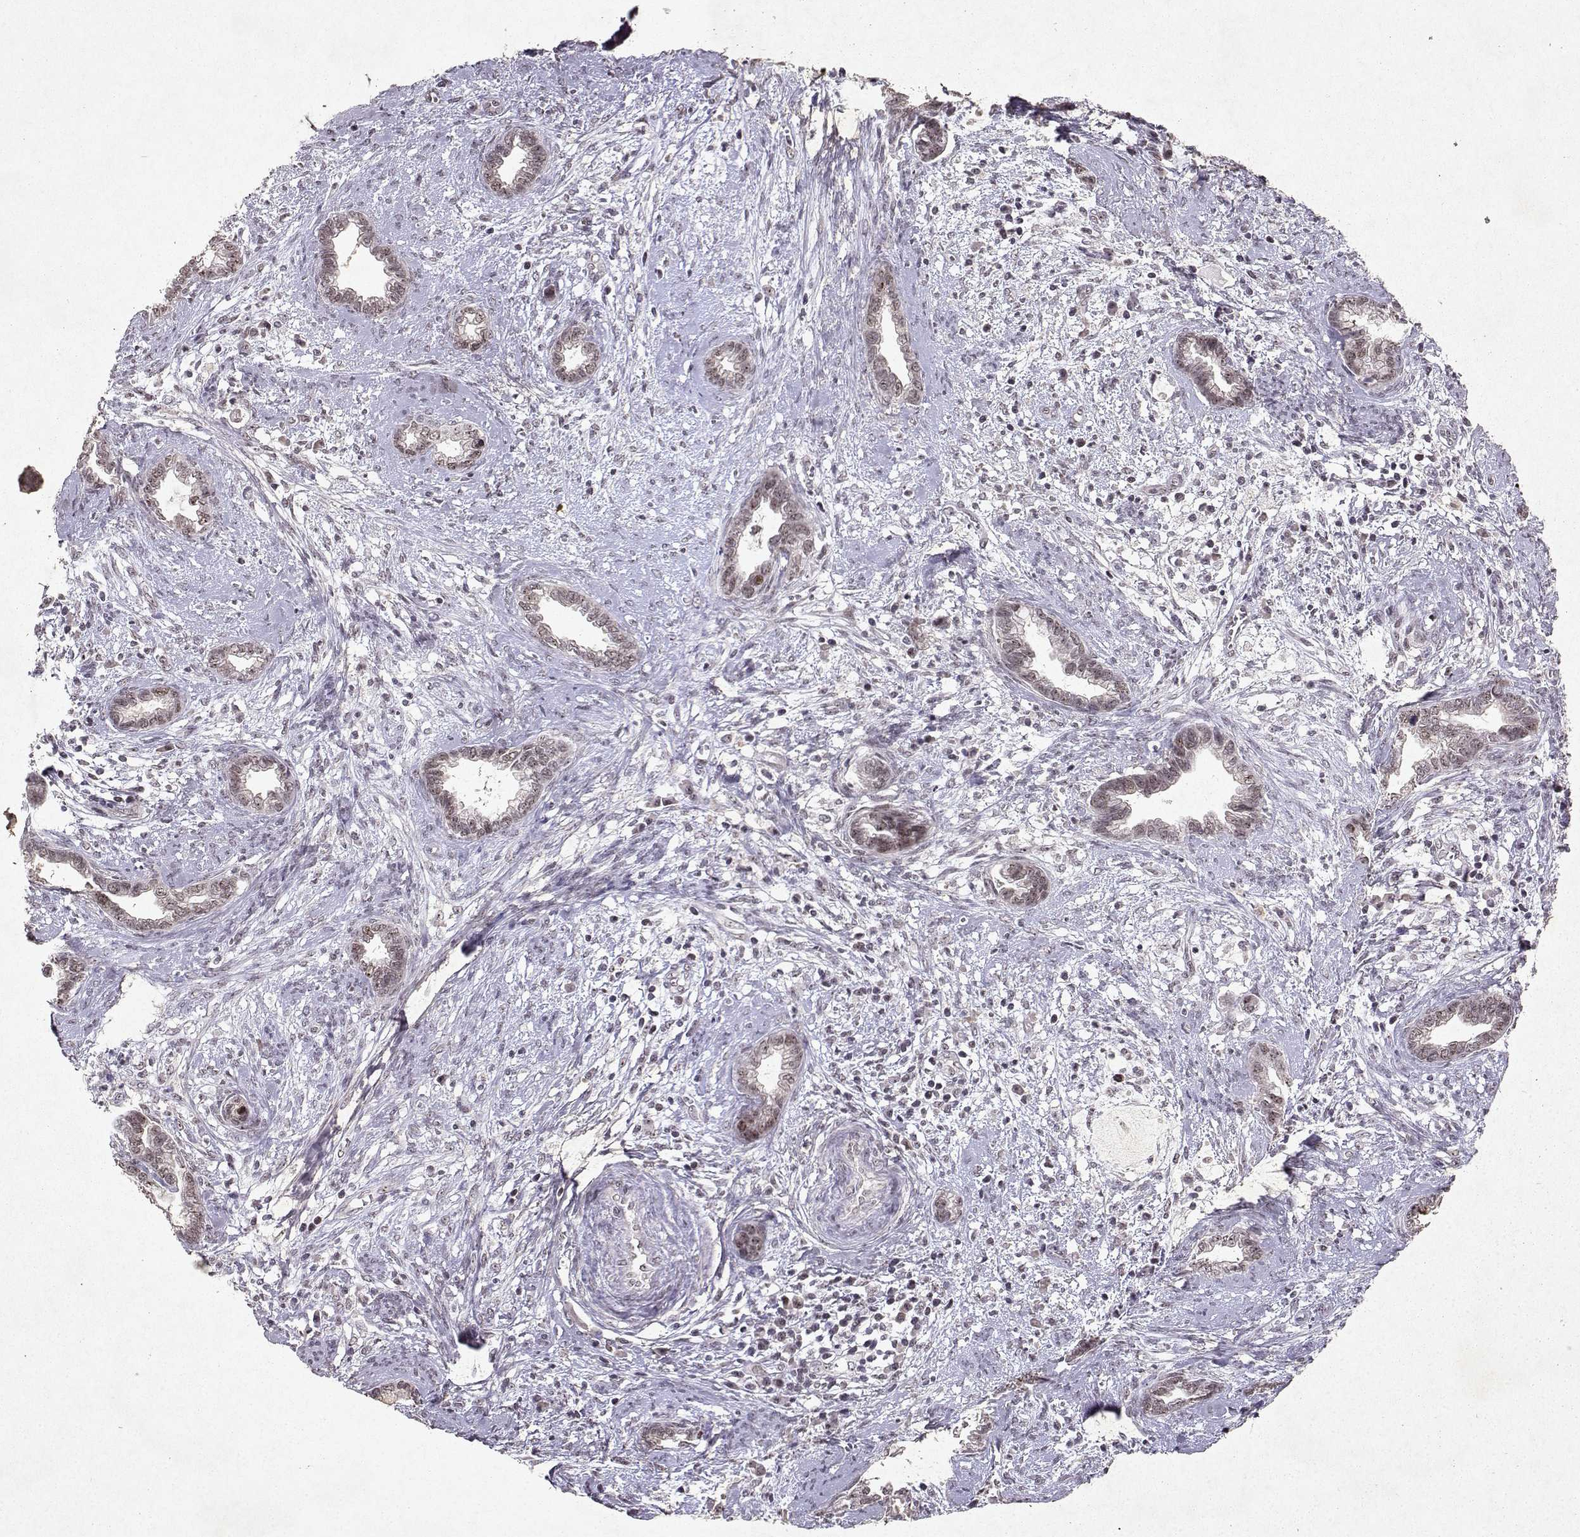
{"staining": {"intensity": "weak", "quantity": "25%-75%", "location": "nuclear"}, "tissue": "cervical cancer", "cell_type": "Tumor cells", "image_type": "cancer", "snomed": [{"axis": "morphology", "description": "Adenocarcinoma, NOS"}, {"axis": "topography", "description": "Cervix"}], "caption": "Tumor cells demonstrate low levels of weak nuclear expression in about 25%-75% of cells in cervical adenocarcinoma. Nuclei are stained in blue.", "gene": "DDX56", "patient": {"sex": "female", "age": 62}}